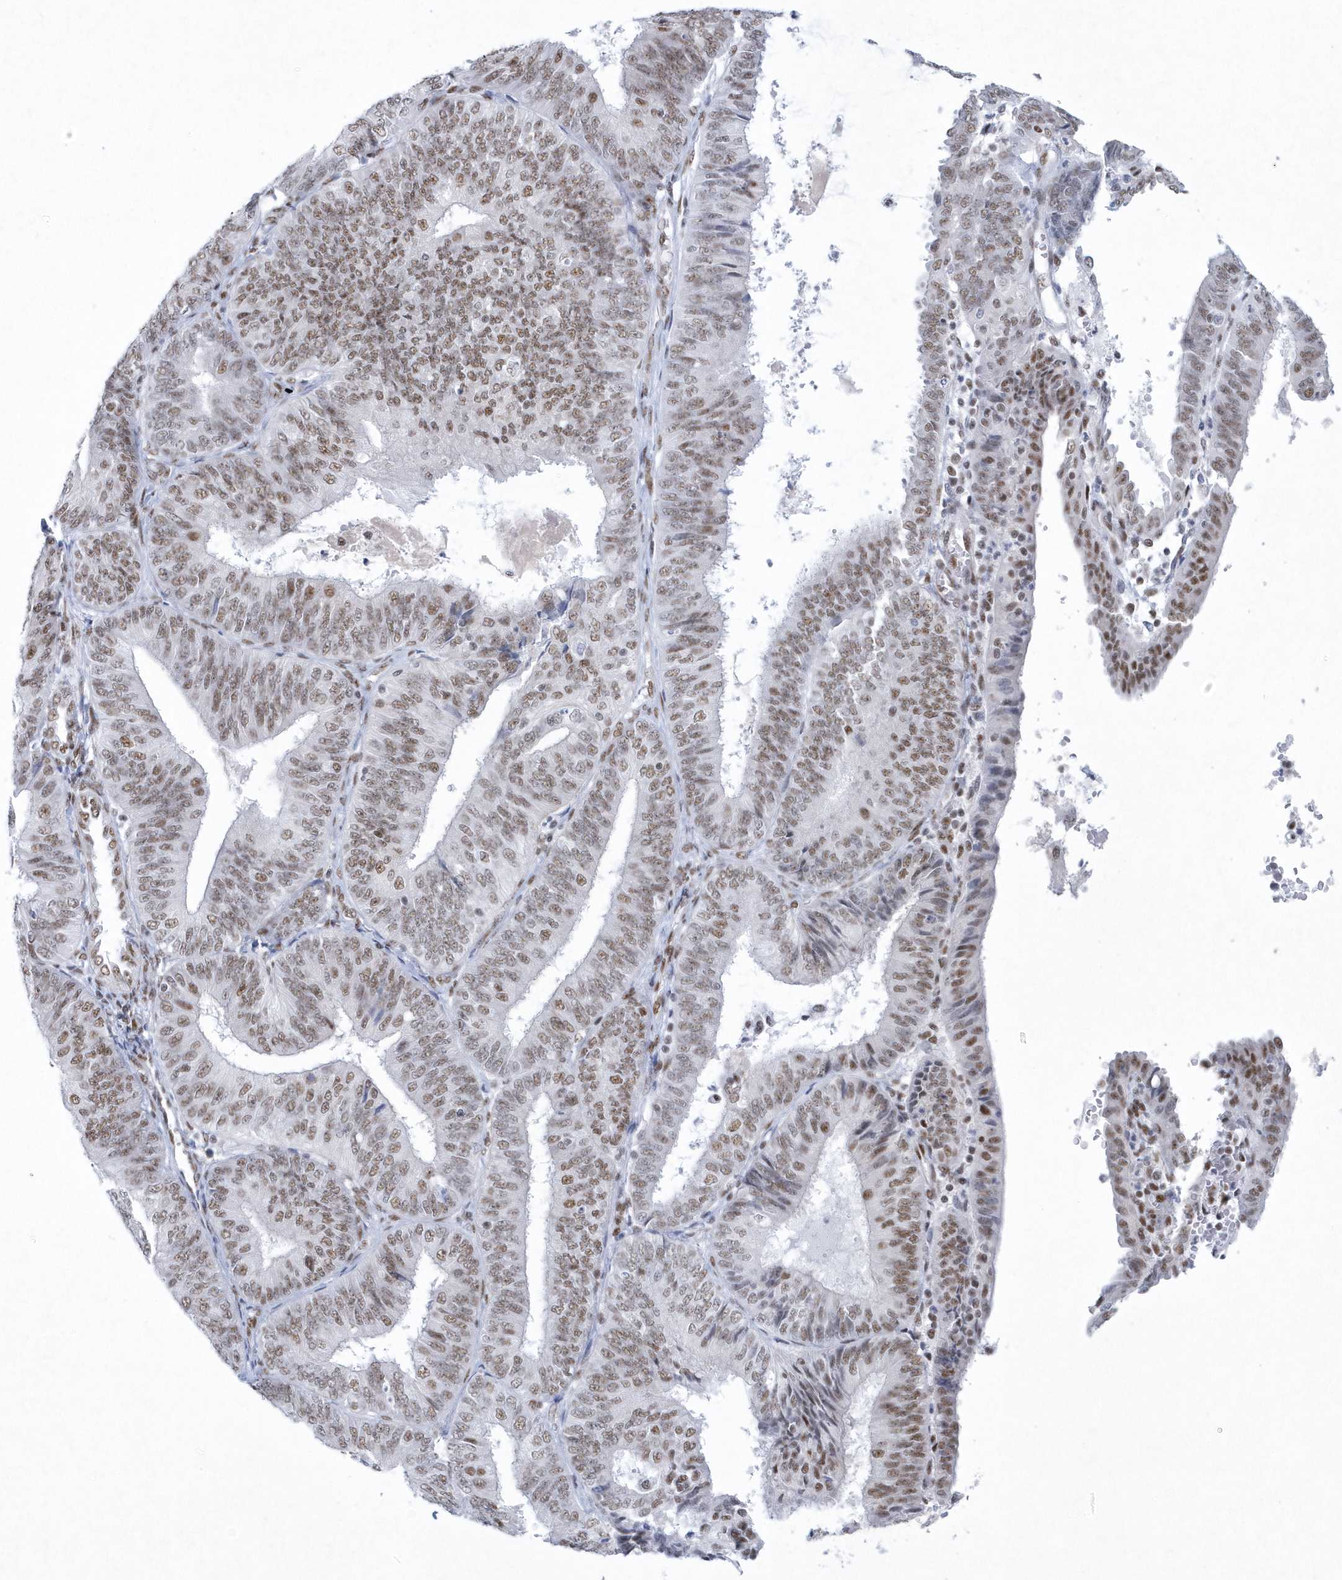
{"staining": {"intensity": "moderate", "quantity": ">75%", "location": "nuclear"}, "tissue": "endometrial cancer", "cell_type": "Tumor cells", "image_type": "cancer", "snomed": [{"axis": "morphology", "description": "Adenocarcinoma, NOS"}, {"axis": "topography", "description": "Endometrium"}], "caption": "This is an image of immunohistochemistry (IHC) staining of endometrial cancer (adenocarcinoma), which shows moderate expression in the nuclear of tumor cells.", "gene": "DCLRE1A", "patient": {"sex": "female", "age": 58}}